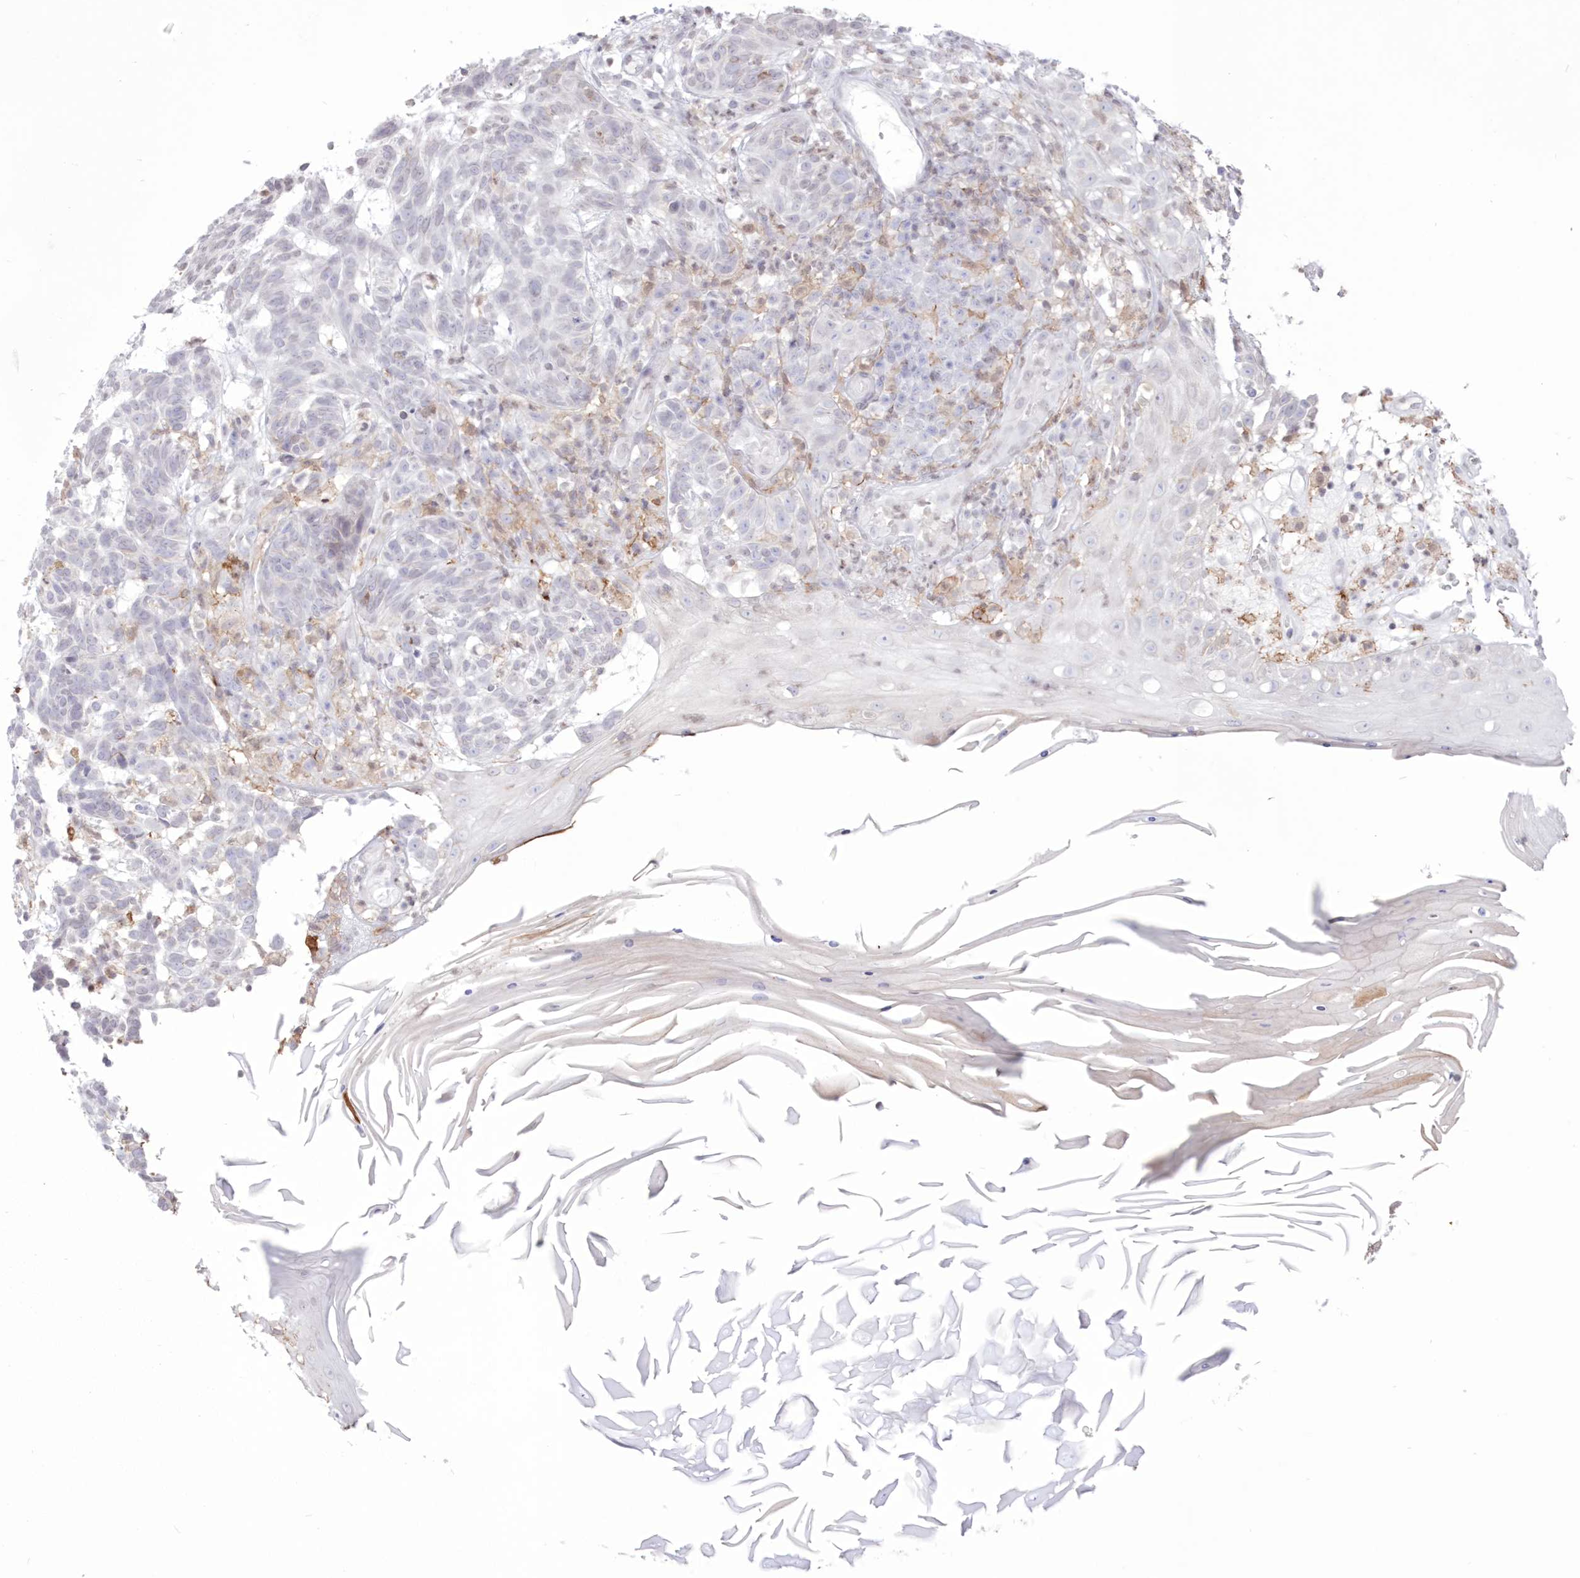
{"staining": {"intensity": "negative", "quantity": "none", "location": "none"}, "tissue": "skin cancer", "cell_type": "Tumor cells", "image_type": "cancer", "snomed": [{"axis": "morphology", "description": "Basal cell carcinoma"}, {"axis": "topography", "description": "Skin"}], "caption": "Photomicrograph shows no significant protein expression in tumor cells of skin basal cell carcinoma.", "gene": "C11orf1", "patient": {"sex": "male", "age": 85}}